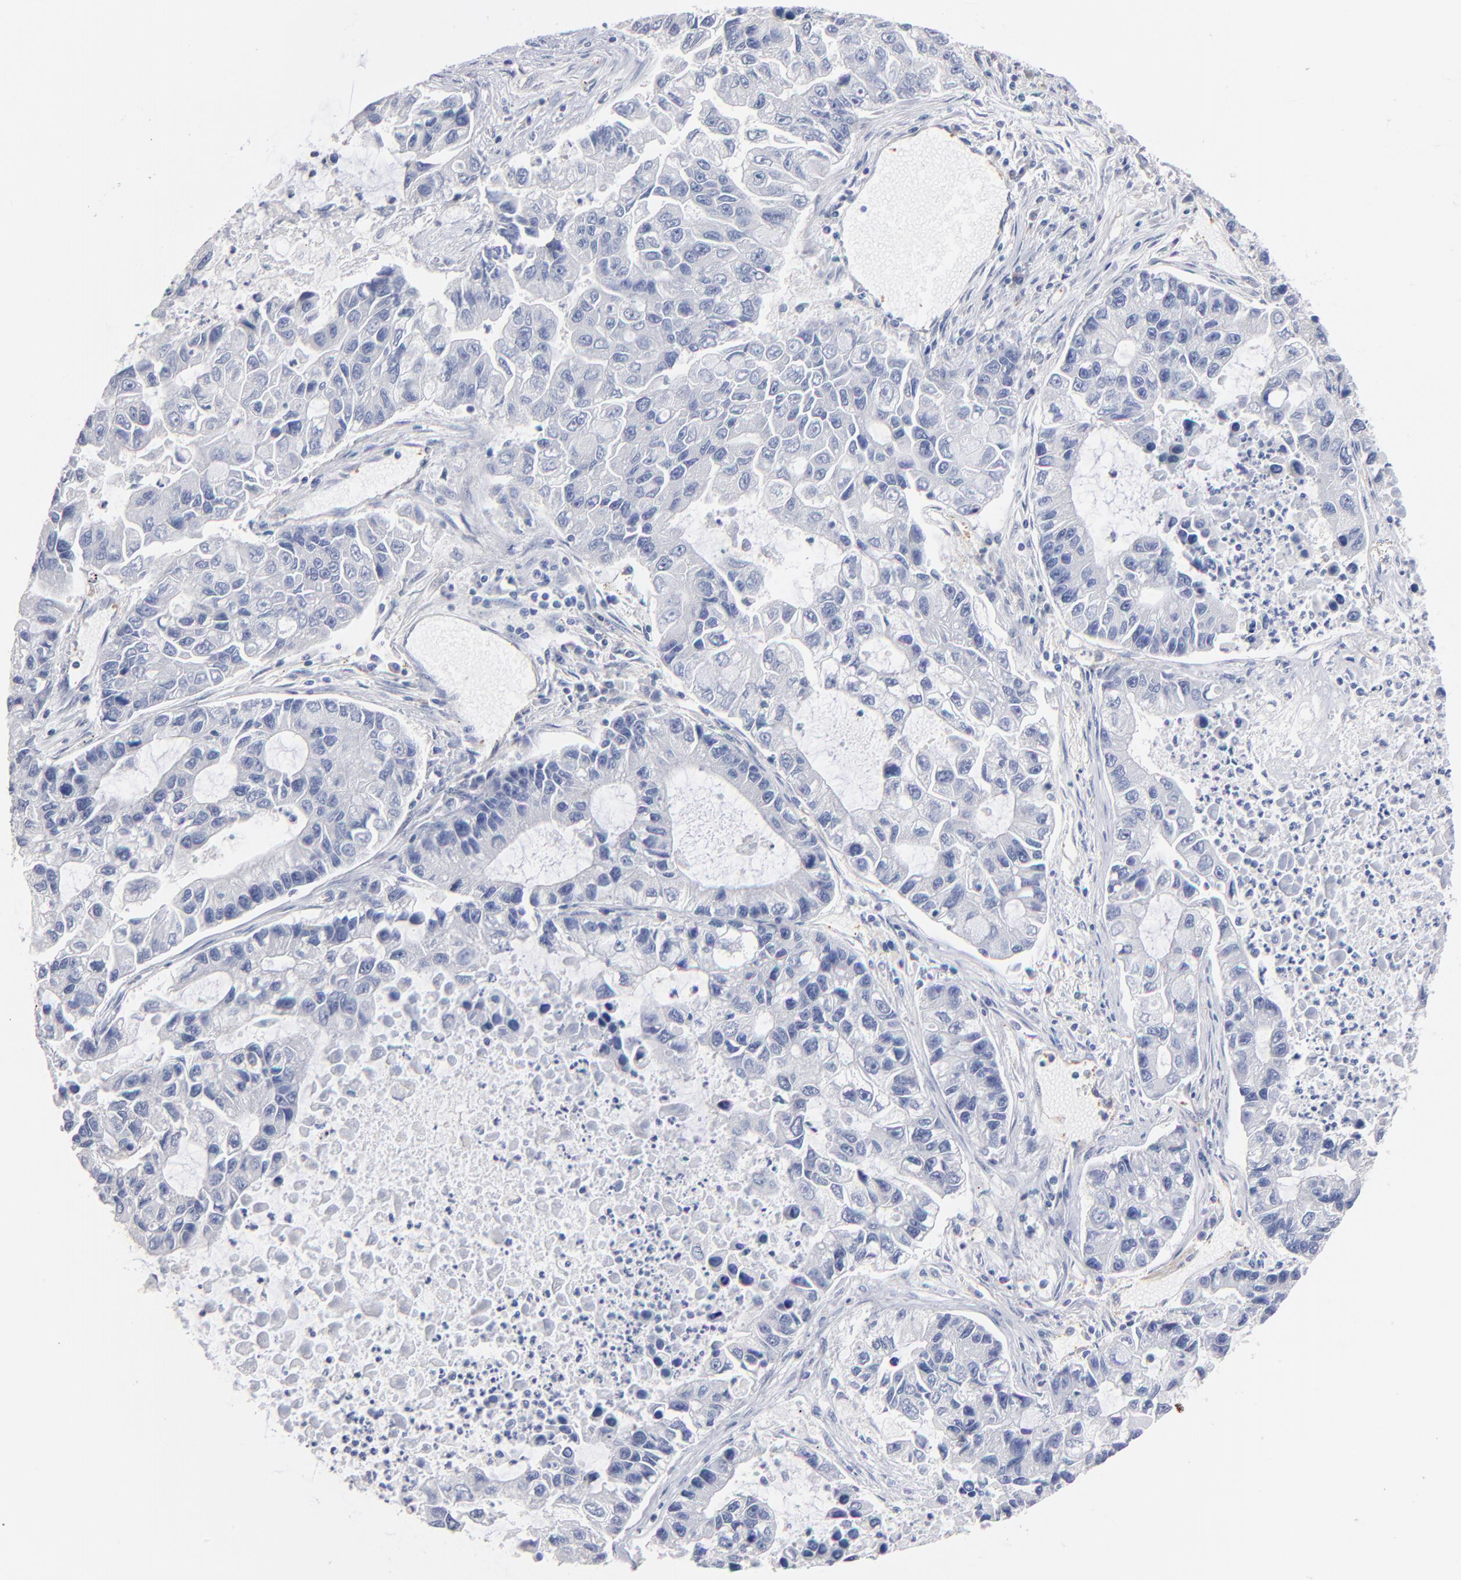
{"staining": {"intensity": "negative", "quantity": "none", "location": "none"}, "tissue": "lung cancer", "cell_type": "Tumor cells", "image_type": "cancer", "snomed": [{"axis": "morphology", "description": "Adenocarcinoma, NOS"}, {"axis": "topography", "description": "Lung"}], "caption": "A high-resolution image shows immunohistochemistry (IHC) staining of lung cancer (adenocarcinoma), which exhibits no significant staining in tumor cells.", "gene": "ITGA8", "patient": {"sex": "female", "age": 51}}